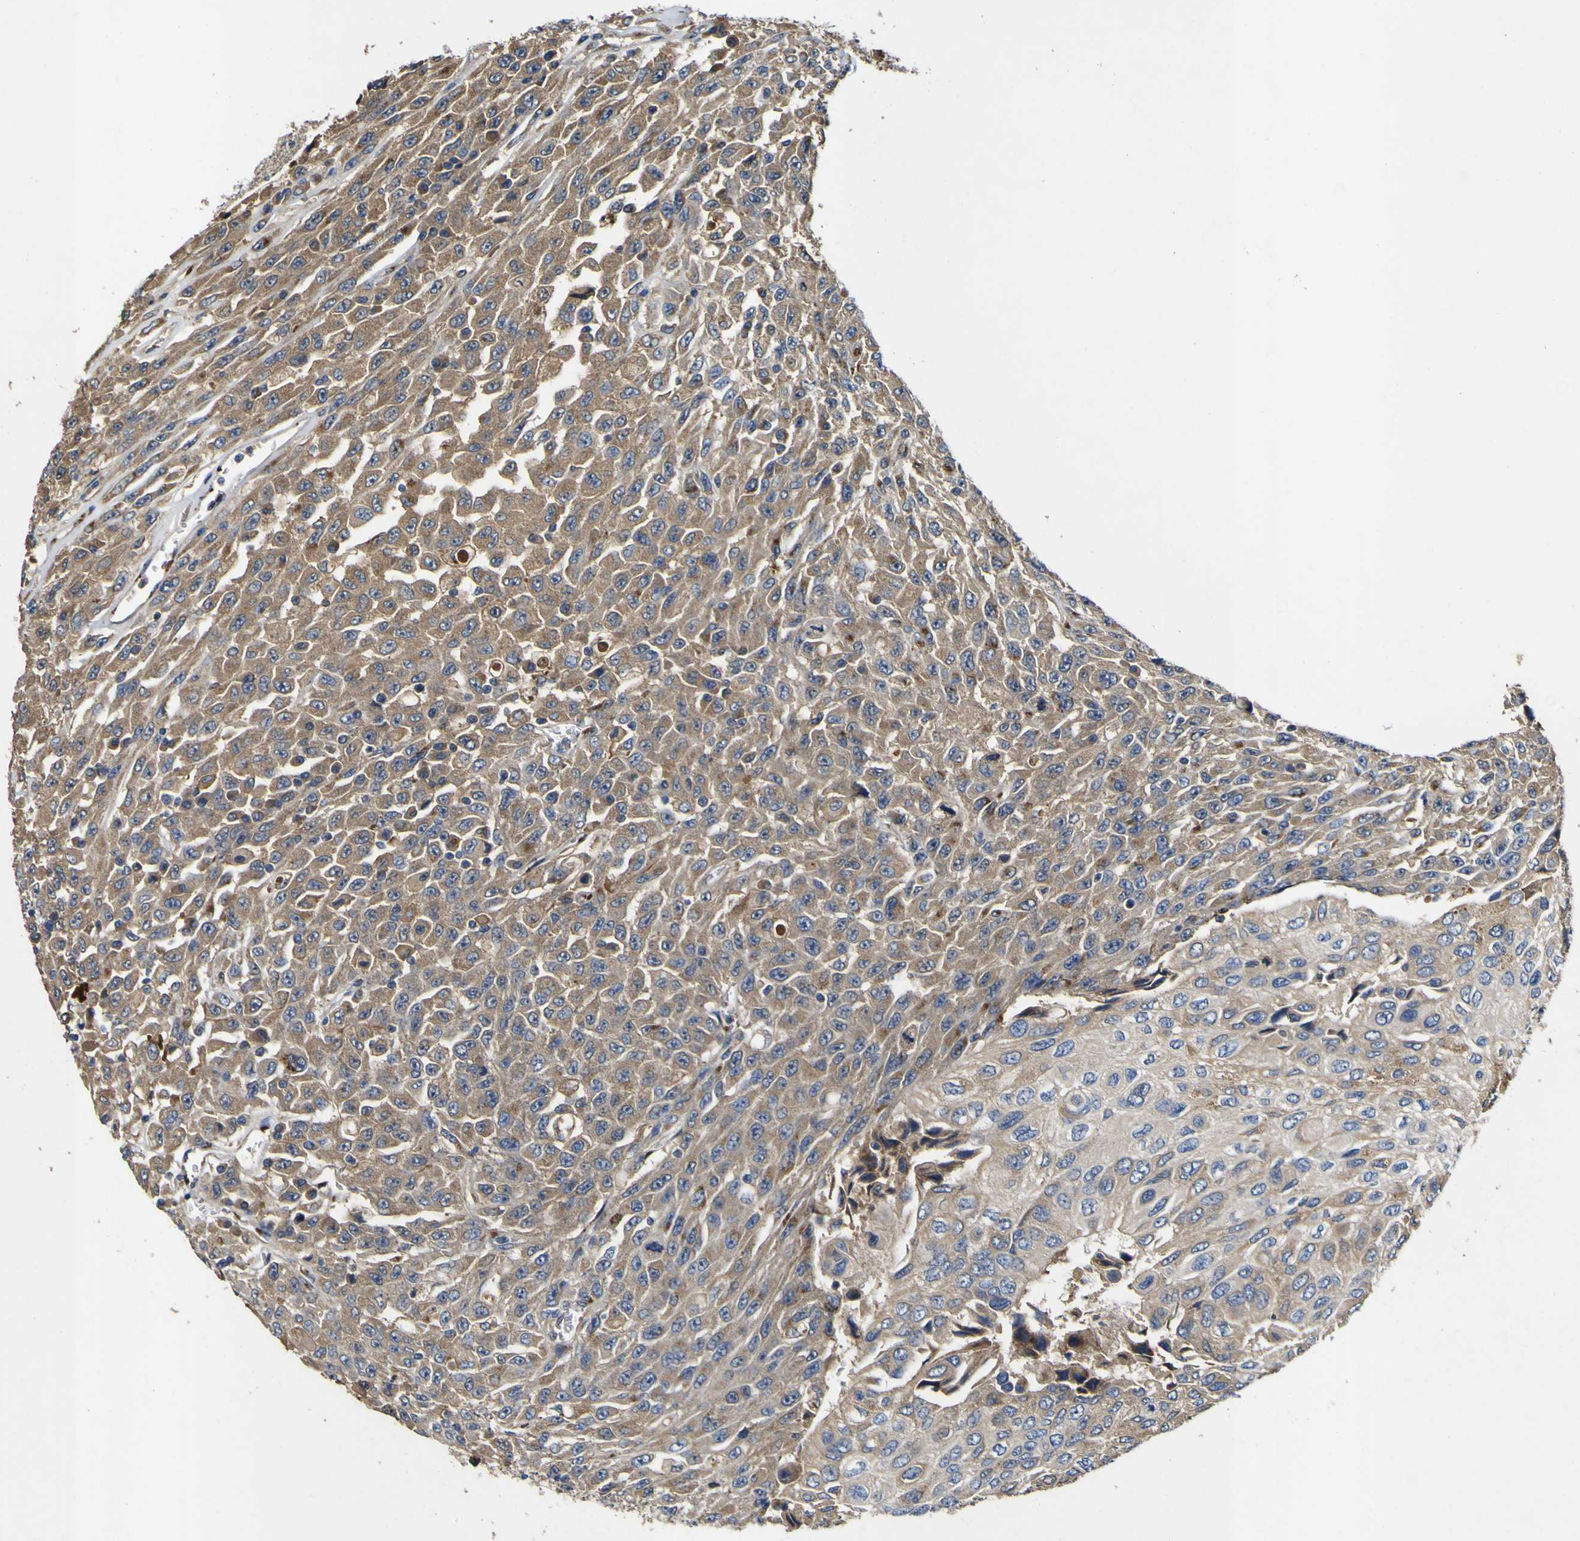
{"staining": {"intensity": "moderate", "quantity": ">75%", "location": "cytoplasmic/membranous"}, "tissue": "urothelial cancer", "cell_type": "Tumor cells", "image_type": "cancer", "snomed": [{"axis": "morphology", "description": "Urothelial carcinoma, High grade"}, {"axis": "topography", "description": "Urinary bladder"}], "caption": "Protein expression by immunohistochemistry (IHC) demonstrates moderate cytoplasmic/membranous staining in about >75% of tumor cells in high-grade urothelial carcinoma. The protein is shown in brown color, while the nuclei are stained blue.", "gene": "COA1", "patient": {"sex": "male", "age": 66}}